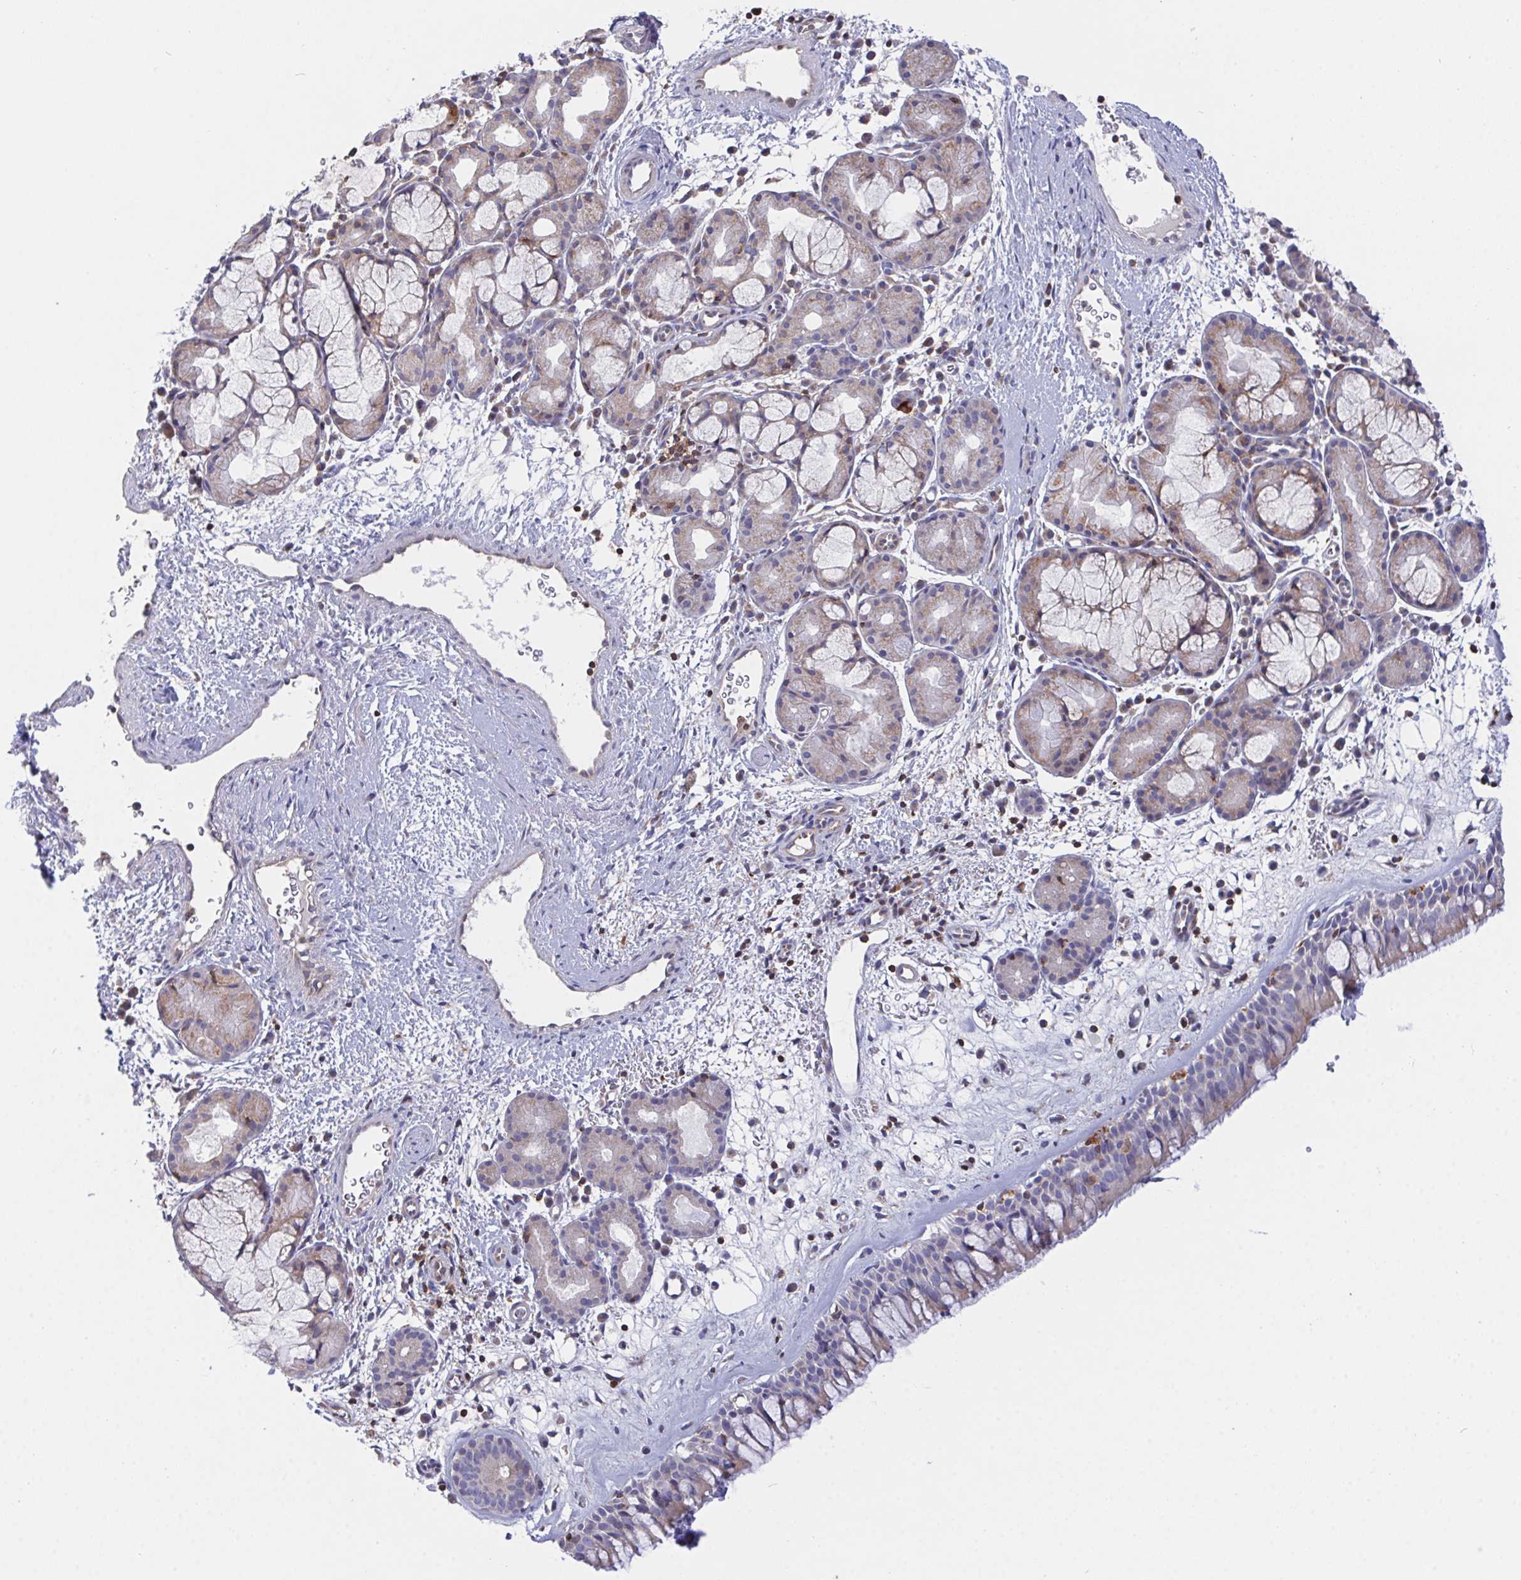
{"staining": {"intensity": "negative", "quantity": "none", "location": "none"}, "tissue": "nasopharynx", "cell_type": "Respiratory epithelial cells", "image_type": "normal", "snomed": [{"axis": "morphology", "description": "Normal tissue, NOS"}, {"axis": "topography", "description": "Nasopharynx"}], "caption": "Nasopharynx was stained to show a protein in brown. There is no significant expression in respiratory epithelial cells. The staining is performed using DAB brown chromogen with nuclei counter-stained in using hematoxylin.", "gene": "FAM241A", "patient": {"sex": "male", "age": 65}}